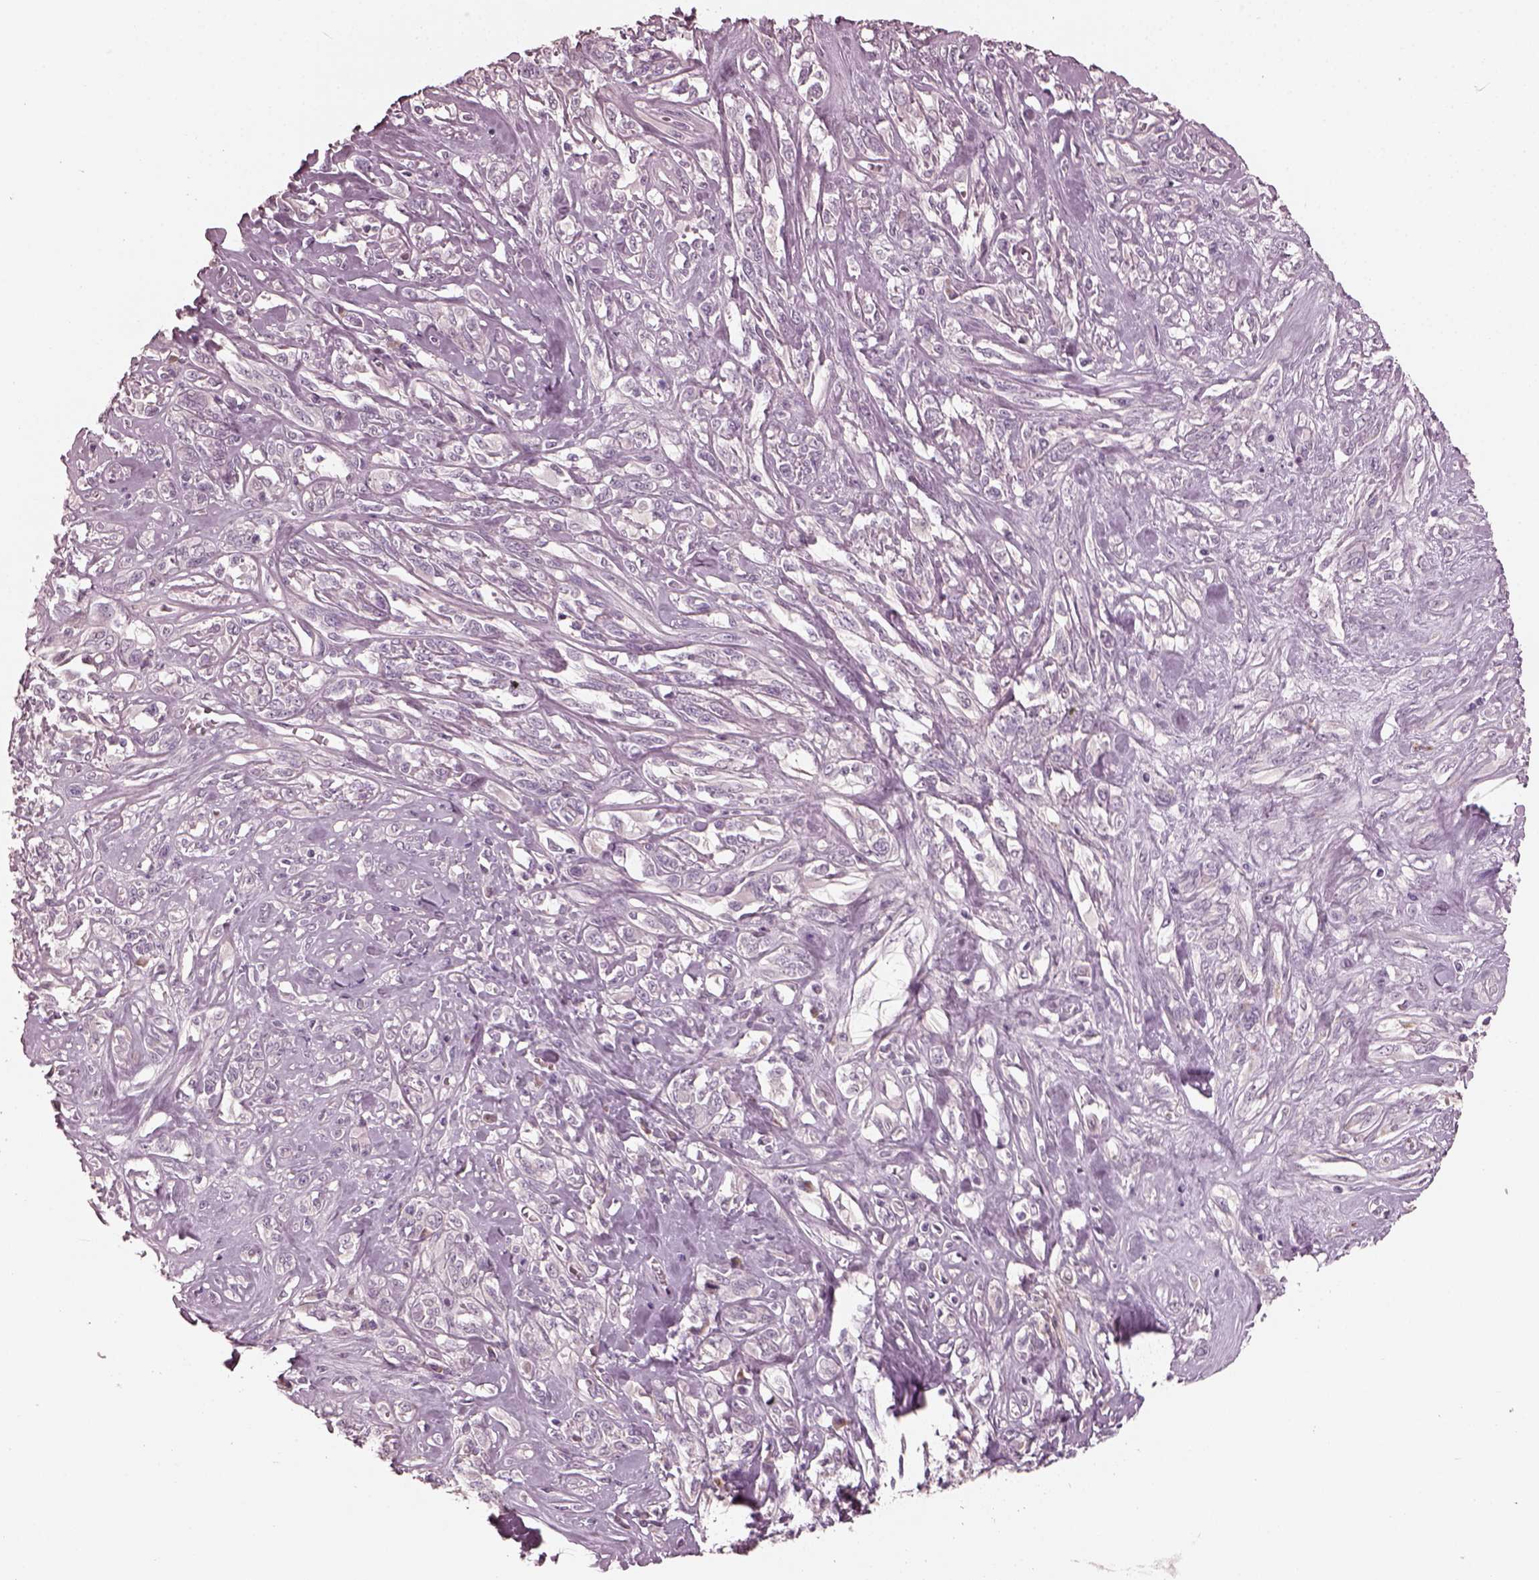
{"staining": {"intensity": "negative", "quantity": "none", "location": "none"}, "tissue": "melanoma", "cell_type": "Tumor cells", "image_type": "cancer", "snomed": [{"axis": "morphology", "description": "Malignant melanoma, NOS"}, {"axis": "topography", "description": "Skin"}], "caption": "Protein analysis of malignant melanoma shows no significant expression in tumor cells. (DAB (3,3'-diaminobenzidine) immunohistochemistry (IHC), high magnification).", "gene": "OPTC", "patient": {"sex": "female", "age": 91}}